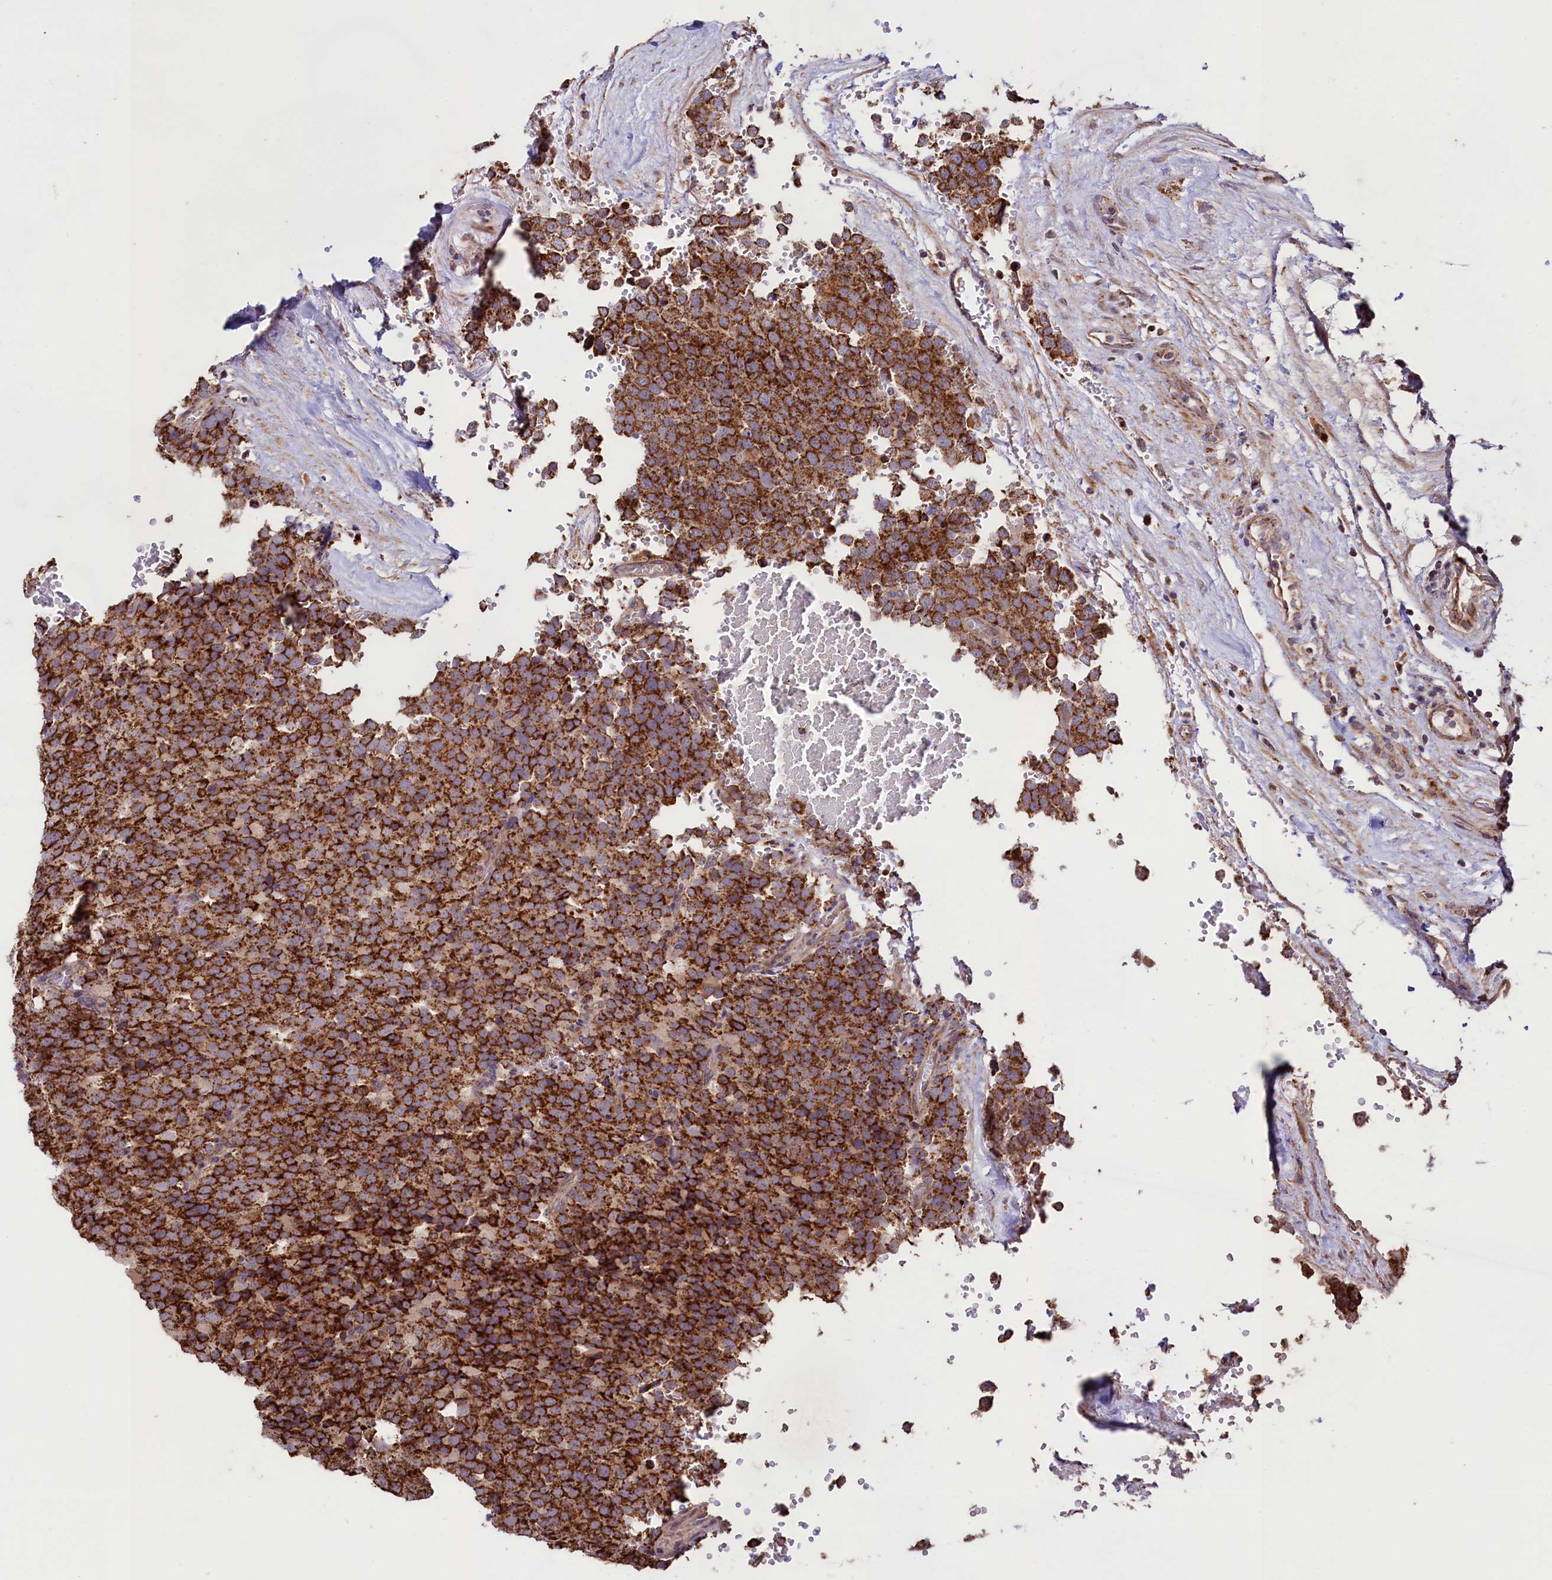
{"staining": {"intensity": "strong", "quantity": ">75%", "location": "cytoplasmic/membranous"}, "tissue": "testis cancer", "cell_type": "Tumor cells", "image_type": "cancer", "snomed": [{"axis": "morphology", "description": "Seminoma, NOS"}, {"axis": "topography", "description": "Testis"}], "caption": "High-magnification brightfield microscopy of testis cancer stained with DAB (brown) and counterstained with hematoxylin (blue). tumor cells exhibit strong cytoplasmic/membranous expression is seen in approximately>75% of cells. (Brightfield microscopy of DAB IHC at high magnification).", "gene": "STARD5", "patient": {"sex": "male", "age": 71}}